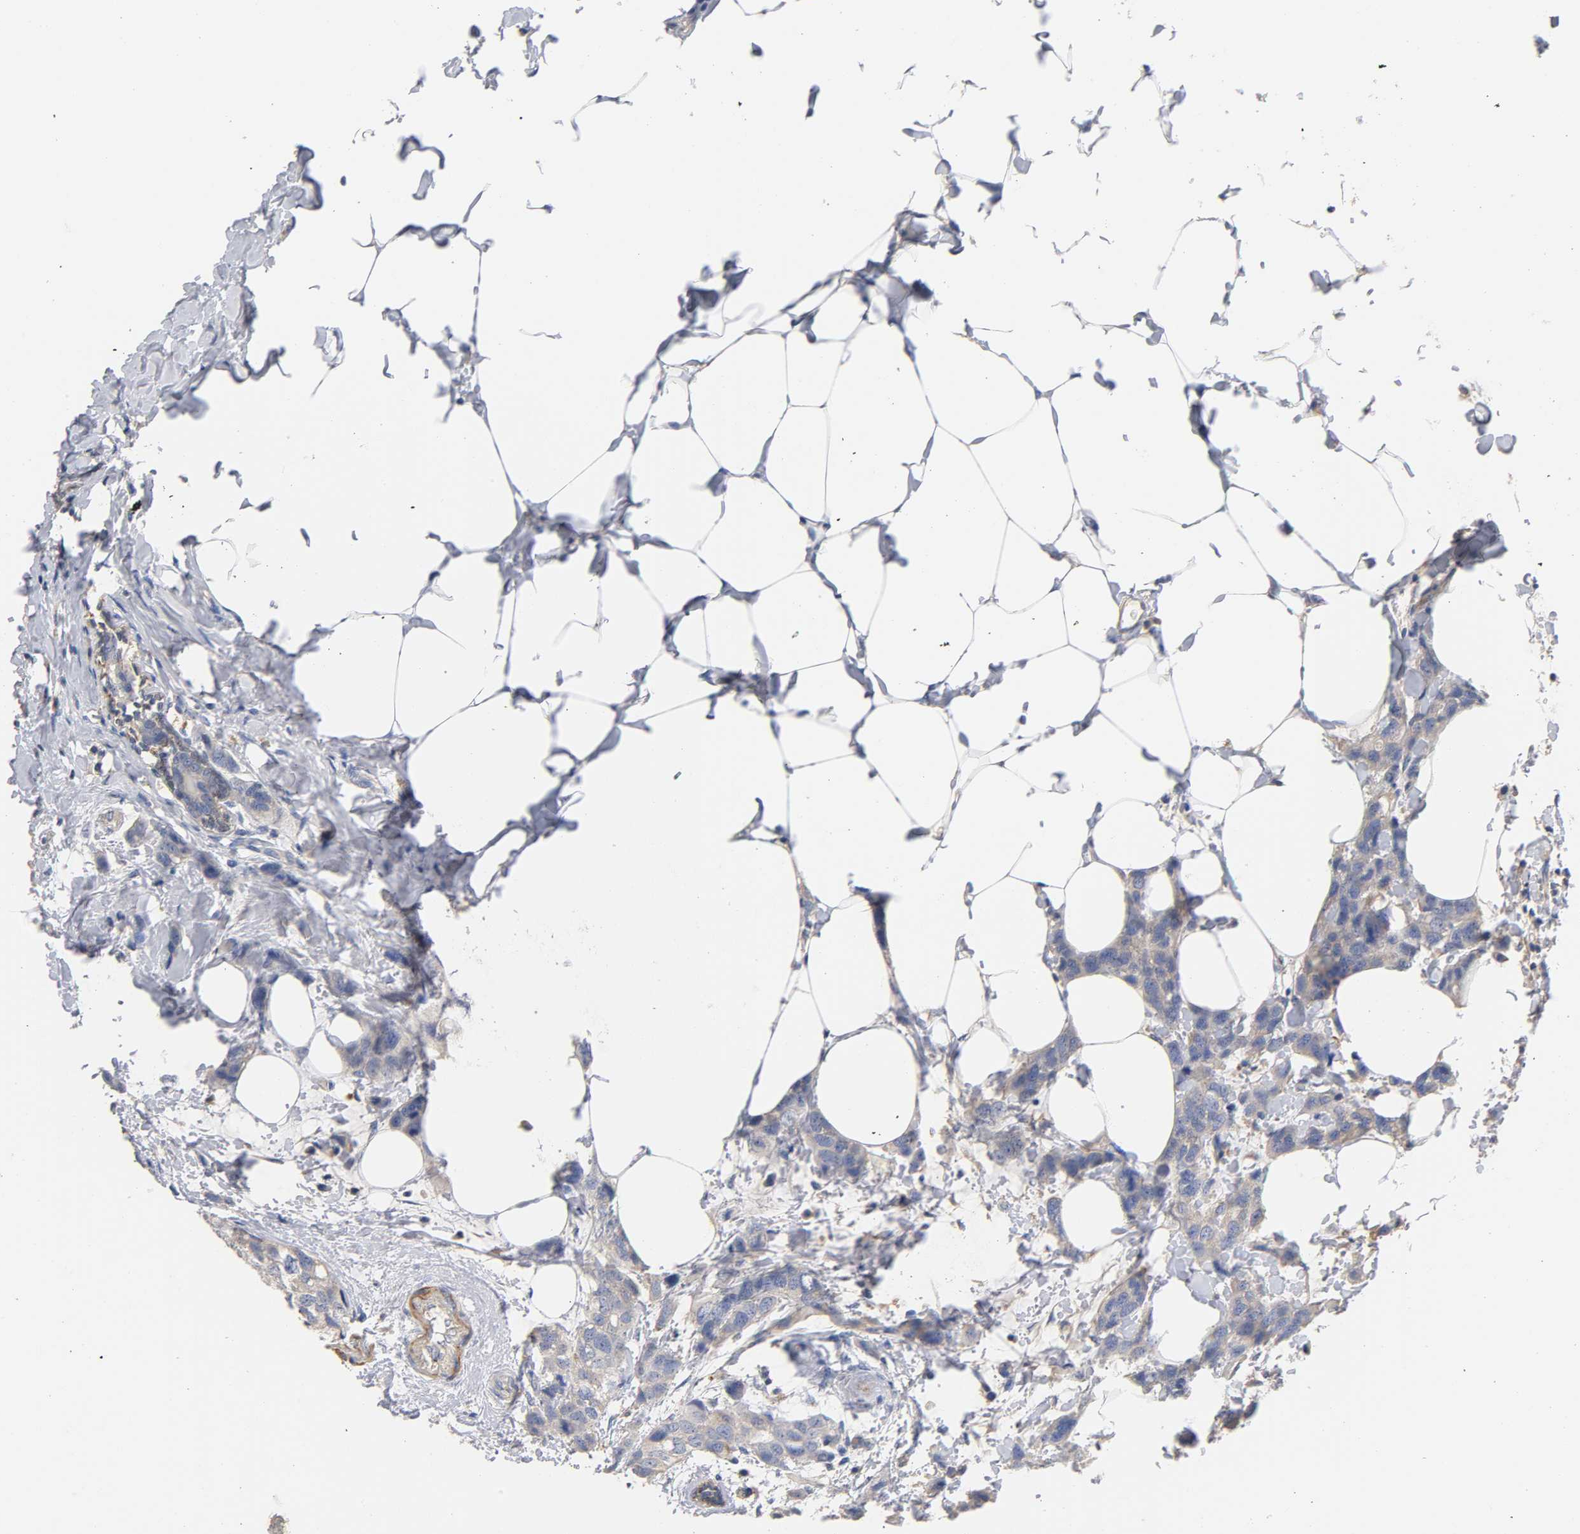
{"staining": {"intensity": "negative", "quantity": "none", "location": "none"}, "tissue": "breast cancer", "cell_type": "Tumor cells", "image_type": "cancer", "snomed": [{"axis": "morphology", "description": "Normal tissue, NOS"}, {"axis": "morphology", "description": "Duct carcinoma"}, {"axis": "topography", "description": "Breast"}], "caption": "Immunohistochemistry image of invasive ductal carcinoma (breast) stained for a protein (brown), which shows no expression in tumor cells.", "gene": "SEMA5A", "patient": {"sex": "female", "age": 50}}